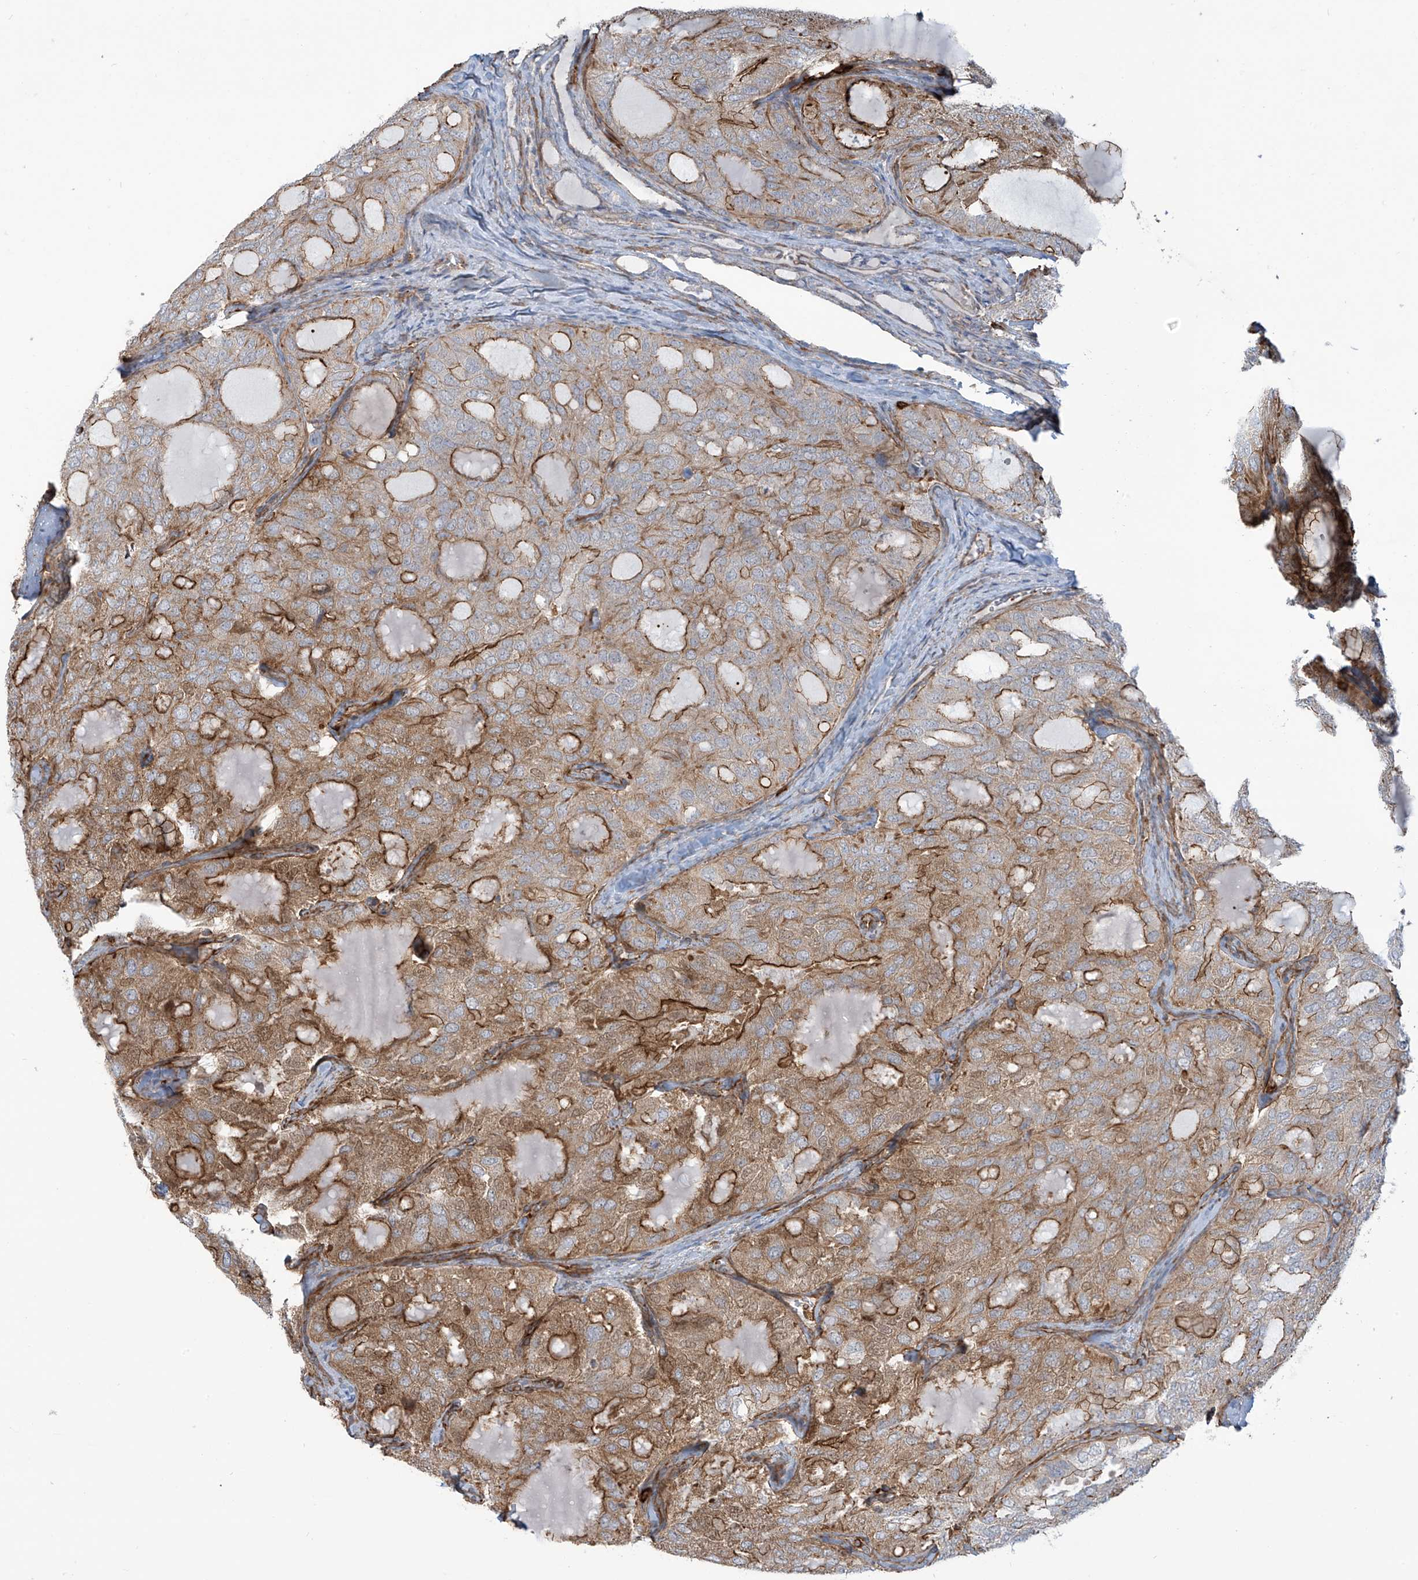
{"staining": {"intensity": "moderate", "quantity": ">75%", "location": "cytoplasmic/membranous"}, "tissue": "thyroid cancer", "cell_type": "Tumor cells", "image_type": "cancer", "snomed": [{"axis": "morphology", "description": "Follicular adenoma carcinoma, NOS"}, {"axis": "topography", "description": "Thyroid gland"}], "caption": "This is an image of IHC staining of thyroid cancer (follicular adenoma carcinoma), which shows moderate staining in the cytoplasmic/membranous of tumor cells.", "gene": "SLC9A2", "patient": {"sex": "male", "age": 75}}